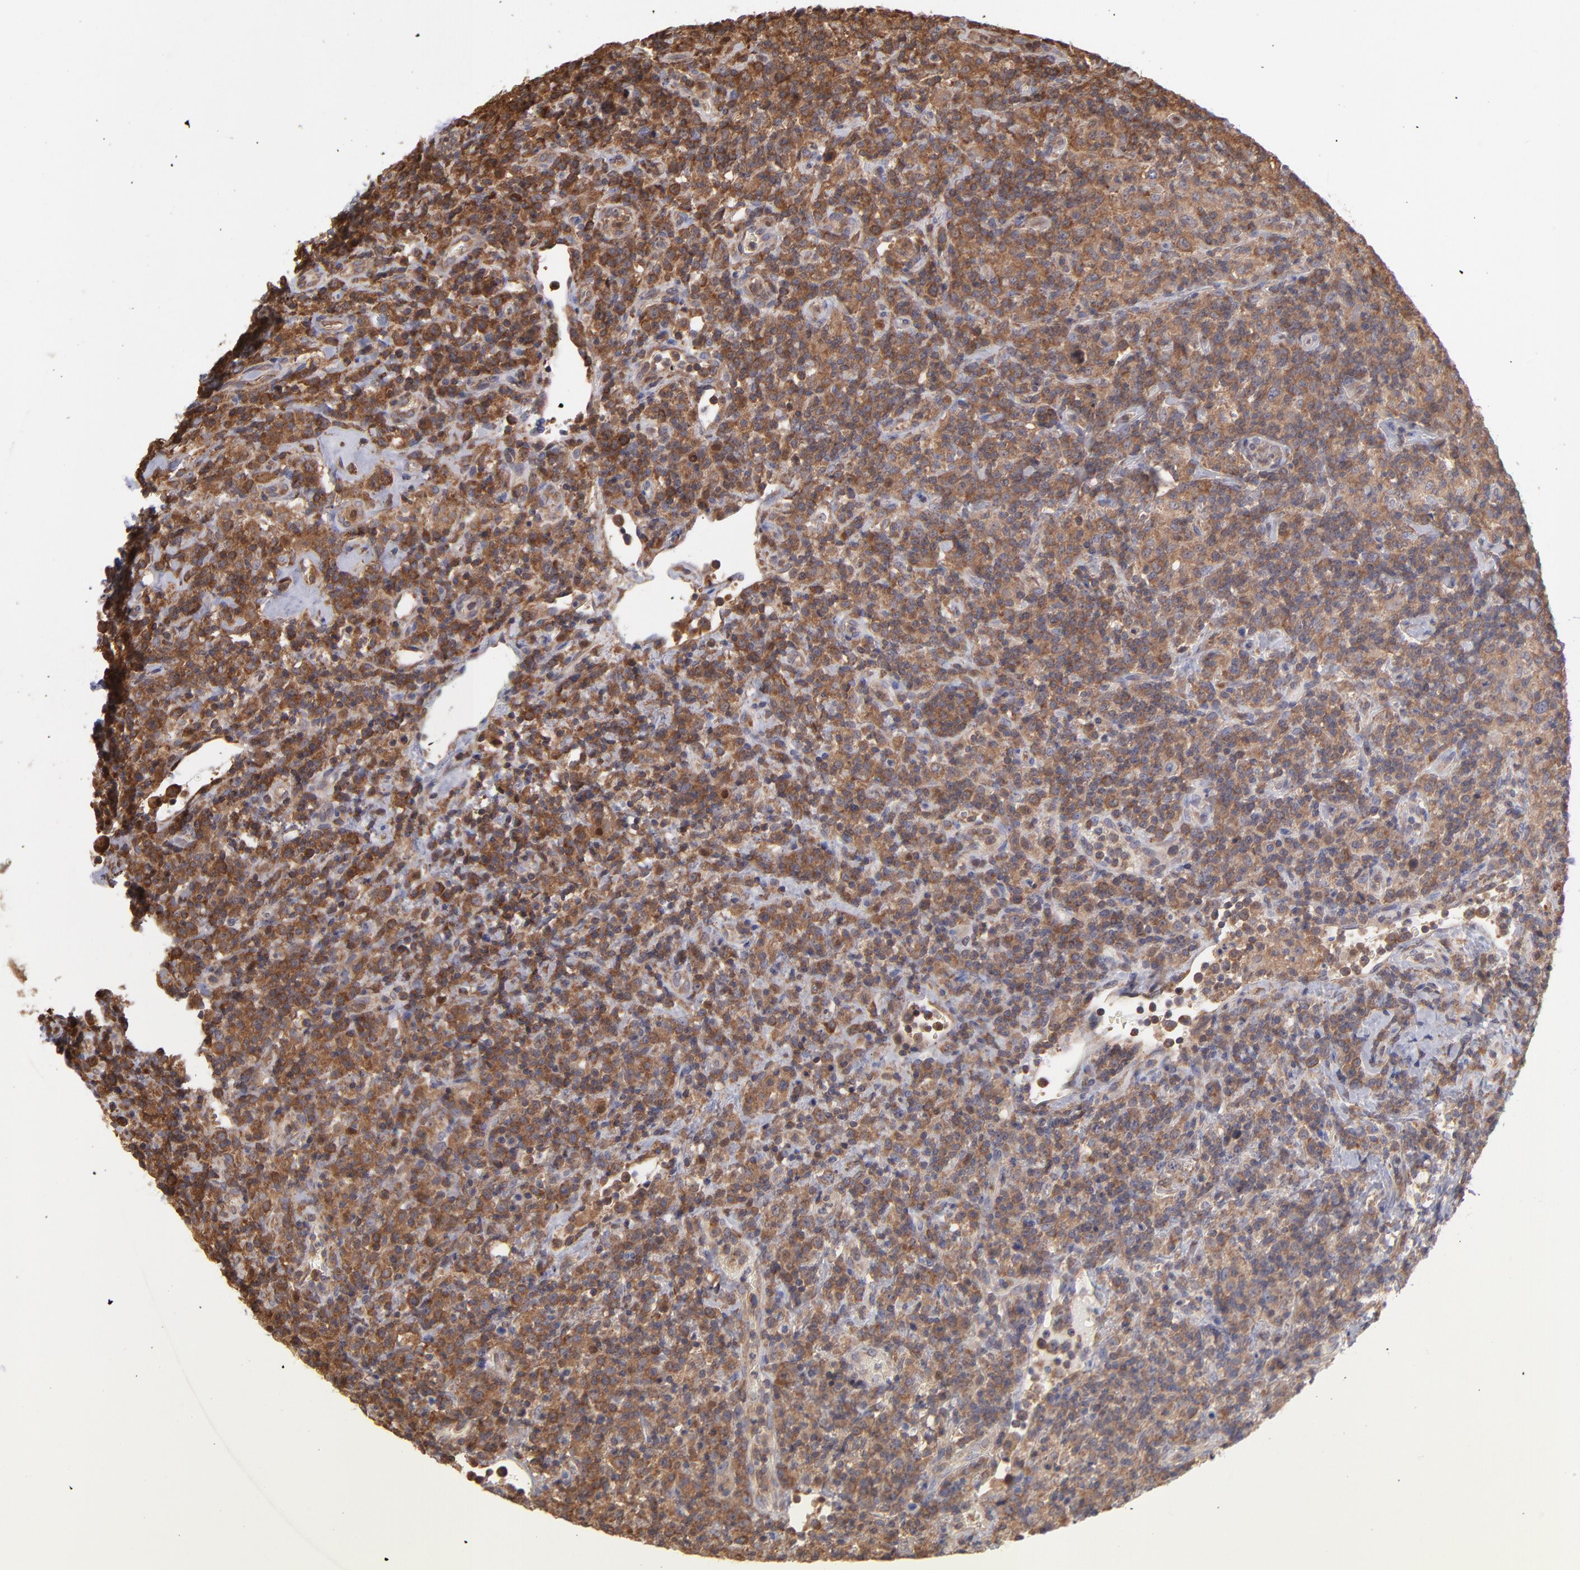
{"staining": {"intensity": "weak", "quantity": ">75%", "location": "cytoplasmic/membranous"}, "tissue": "lymphoma", "cell_type": "Tumor cells", "image_type": "cancer", "snomed": [{"axis": "morphology", "description": "Hodgkin's disease, NOS"}, {"axis": "topography", "description": "Lymph node"}], "caption": "This histopathology image exhibits immunohistochemistry staining of lymphoma, with low weak cytoplasmic/membranous expression in approximately >75% of tumor cells.", "gene": "MAPRE1", "patient": {"sex": "male", "age": 65}}